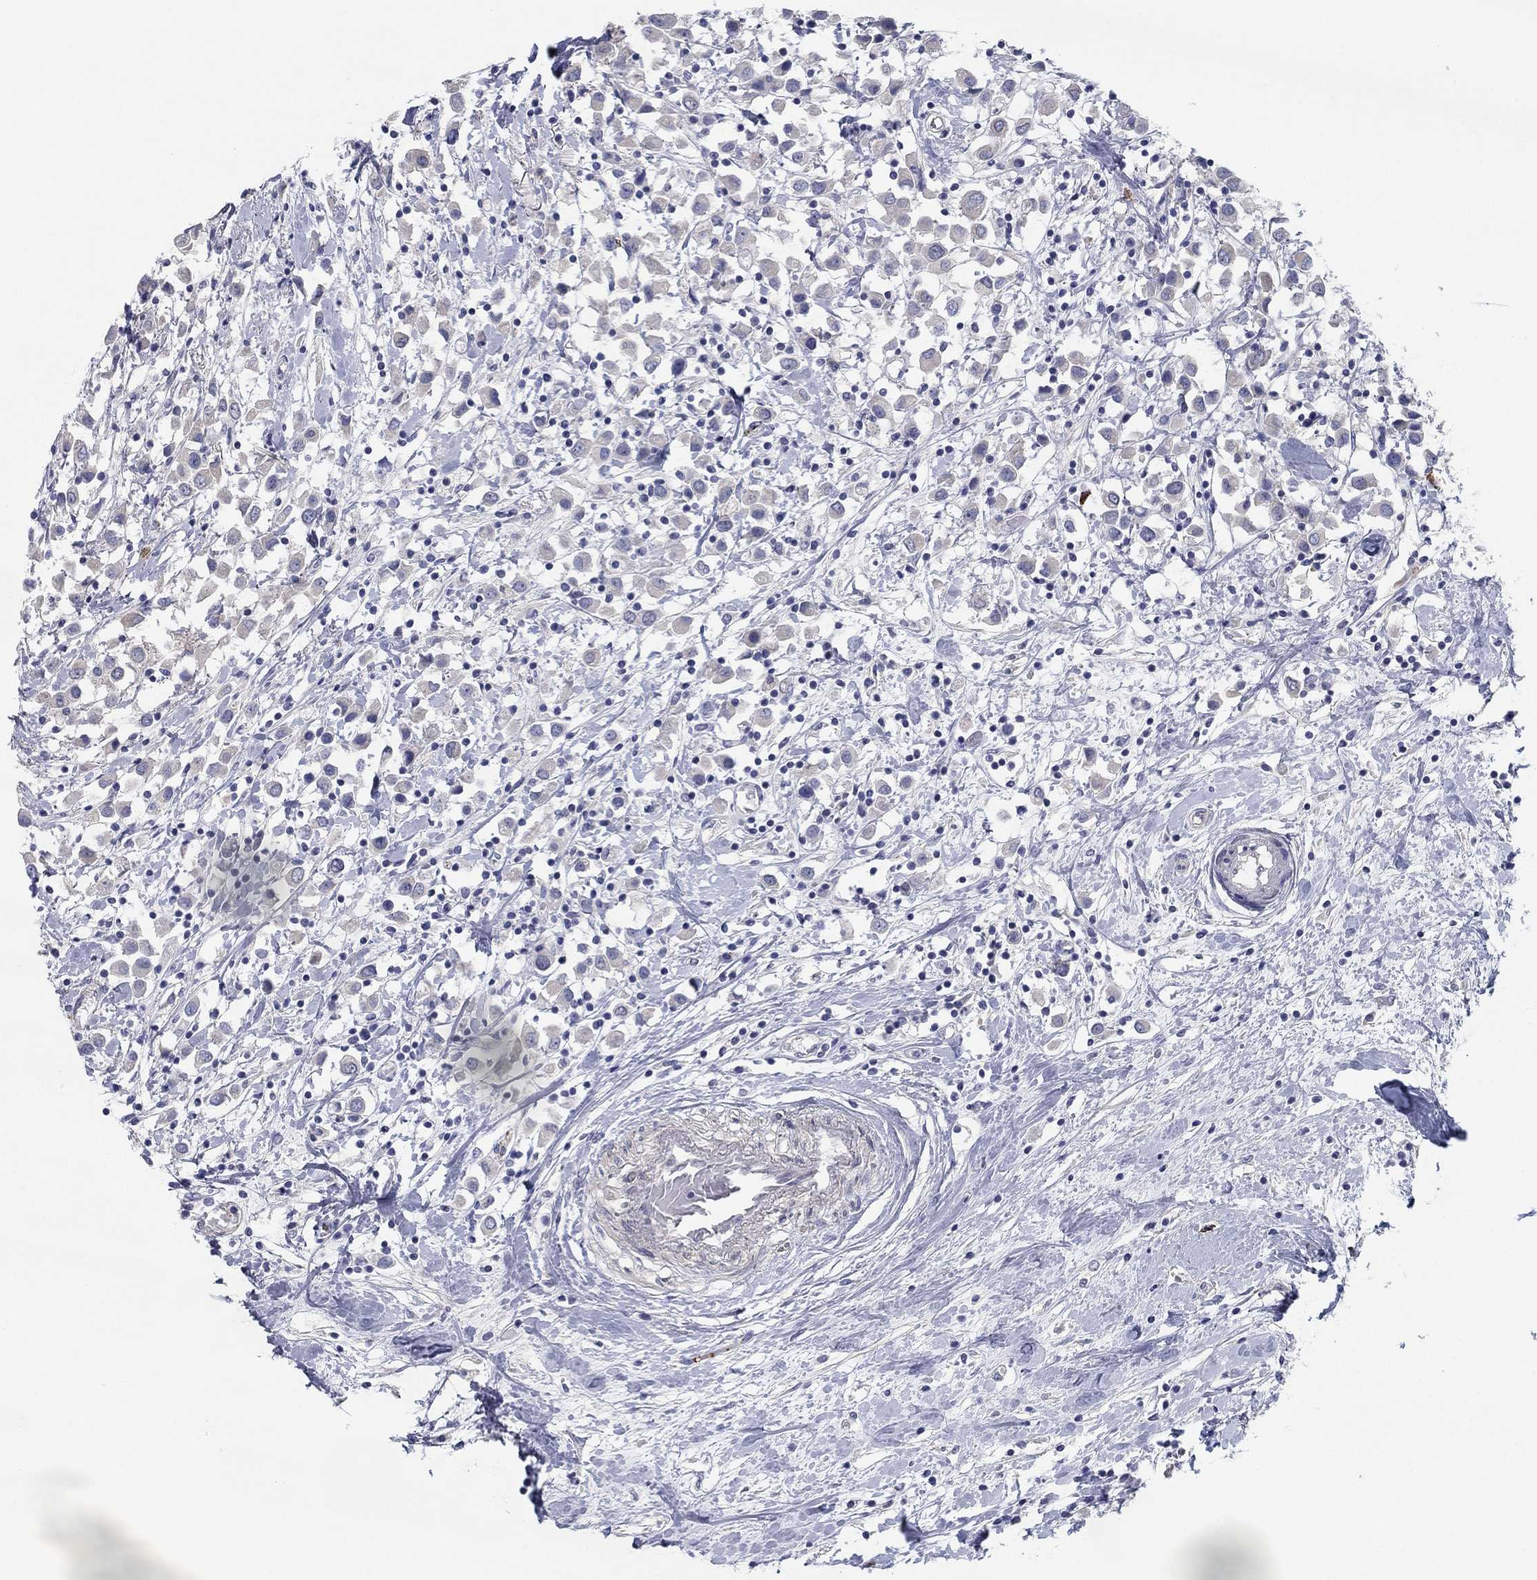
{"staining": {"intensity": "negative", "quantity": "none", "location": "none"}, "tissue": "breast cancer", "cell_type": "Tumor cells", "image_type": "cancer", "snomed": [{"axis": "morphology", "description": "Duct carcinoma"}, {"axis": "topography", "description": "Breast"}], "caption": "This is an immunohistochemistry (IHC) photomicrograph of human infiltrating ductal carcinoma (breast). There is no expression in tumor cells.", "gene": "APOC3", "patient": {"sex": "female", "age": 61}}